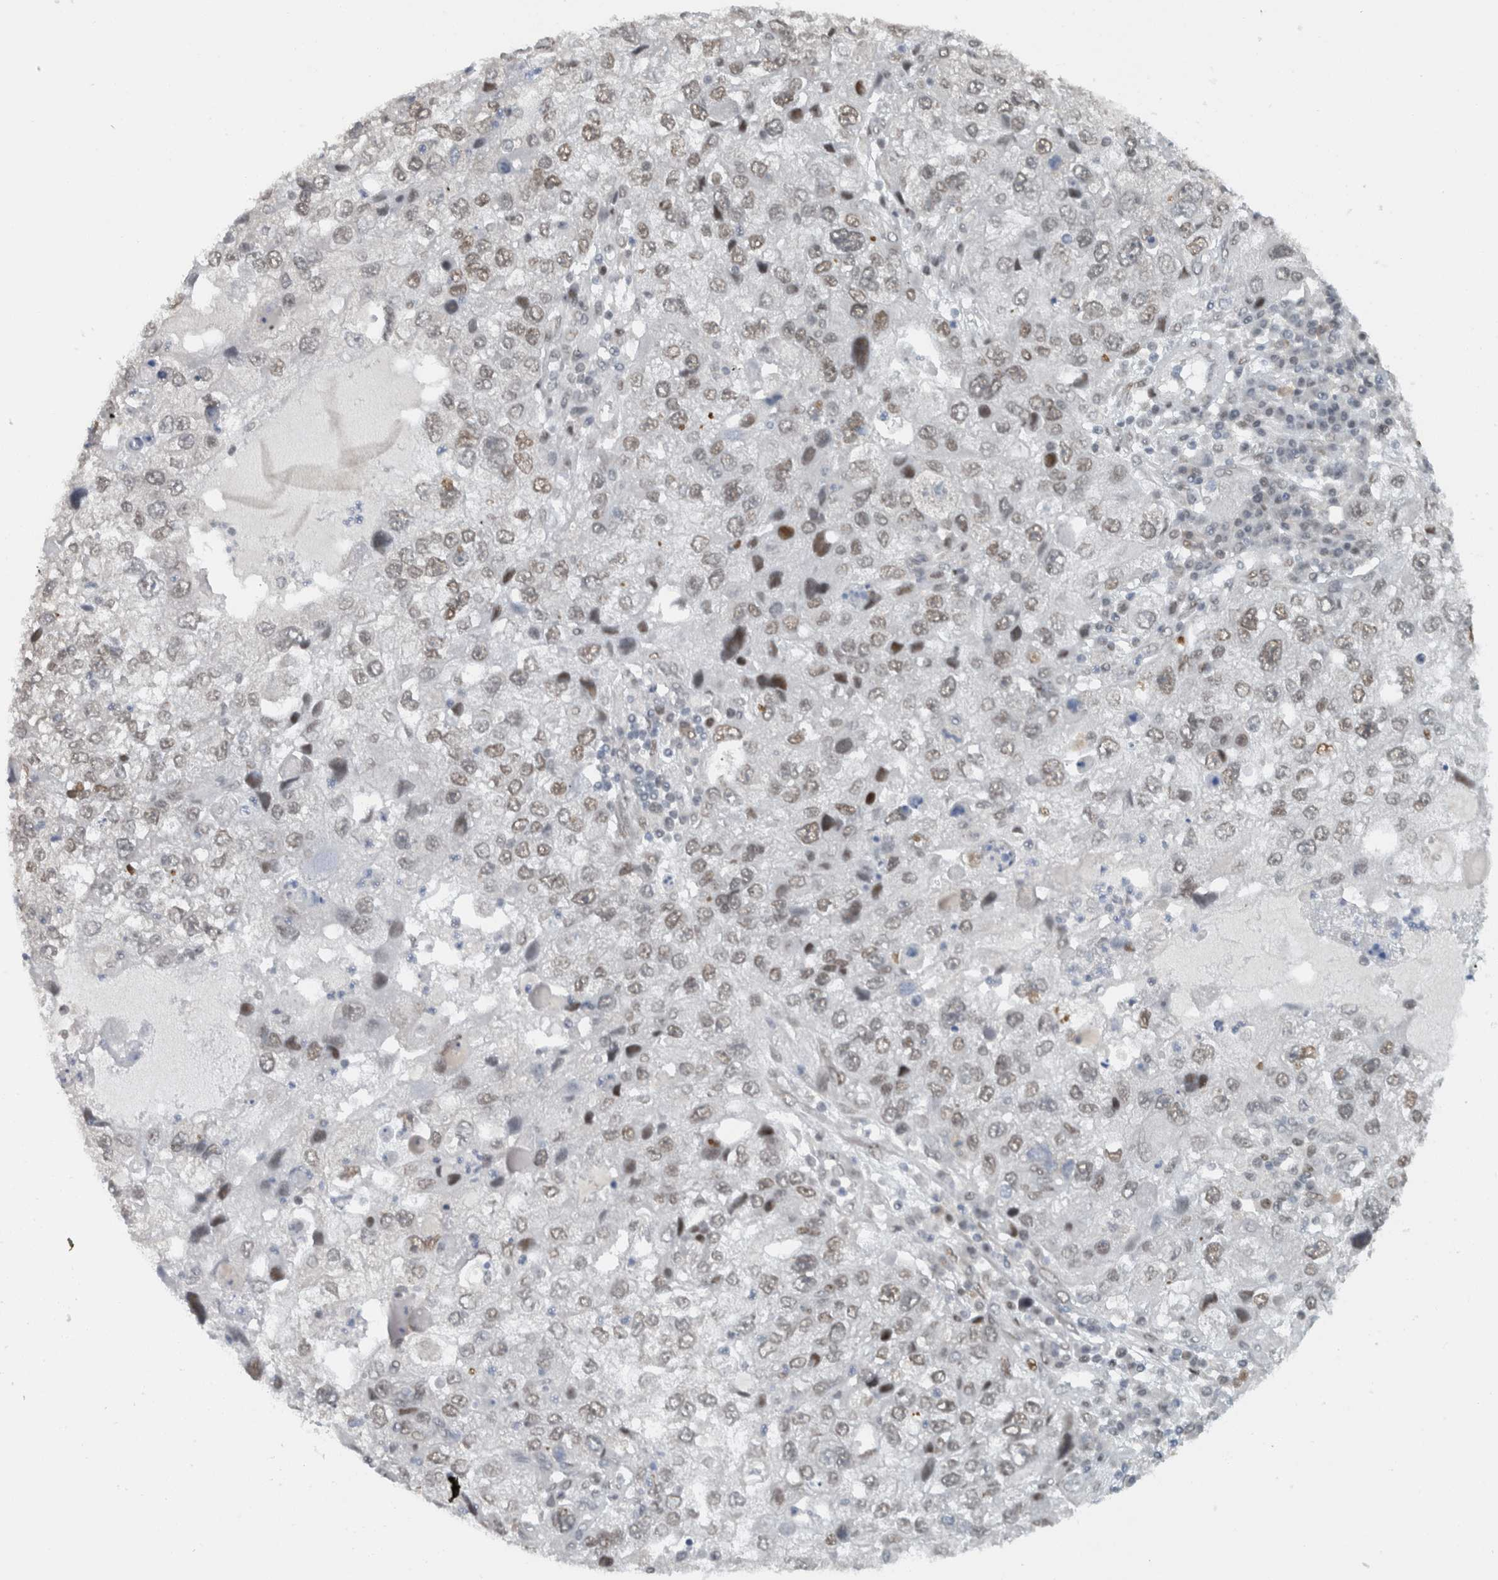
{"staining": {"intensity": "weak", "quantity": ">75%", "location": "nuclear"}, "tissue": "endometrial cancer", "cell_type": "Tumor cells", "image_type": "cancer", "snomed": [{"axis": "morphology", "description": "Adenocarcinoma, NOS"}, {"axis": "topography", "description": "Endometrium"}], "caption": "Tumor cells show low levels of weak nuclear positivity in approximately >75% of cells in adenocarcinoma (endometrial). (DAB (3,3'-diaminobenzidine) IHC, brown staining for protein, blue staining for nuclei).", "gene": "HNRNPR", "patient": {"sex": "female", "age": 49}}